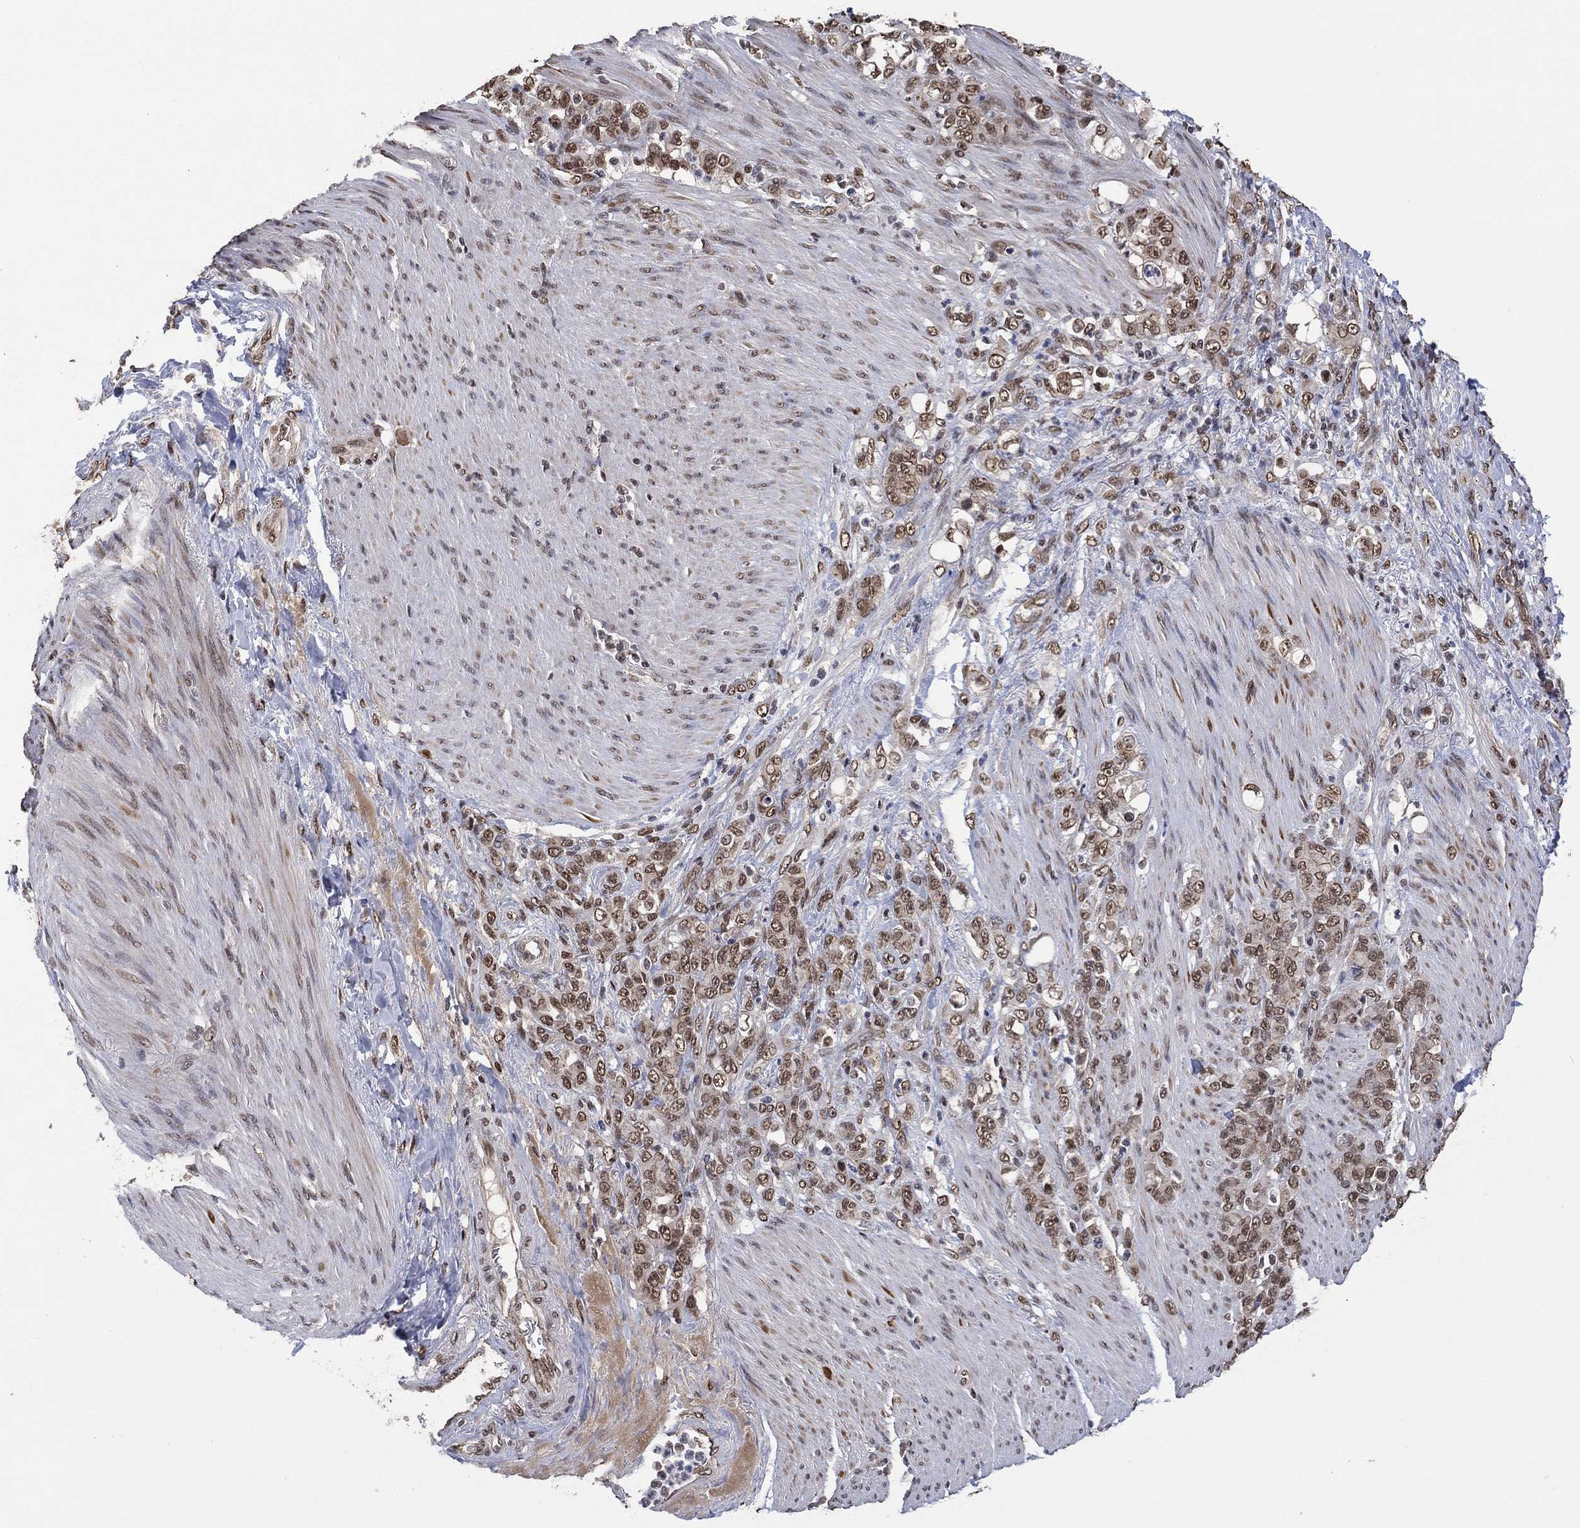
{"staining": {"intensity": "weak", "quantity": "25%-75%", "location": "nuclear"}, "tissue": "stomach cancer", "cell_type": "Tumor cells", "image_type": "cancer", "snomed": [{"axis": "morphology", "description": "Adenocarcinoma, NOS"}, {"axis": "topography", "description": "Stomach"}], "caption": "IHC histopathology image of human stomach cancer stained for a protein (brown), which shows low levels of weak nuclear positivity in about 25%-75% of tumor cells.", "gene": "EHMT1", "patient": {"sex": "female", "age": 79}}